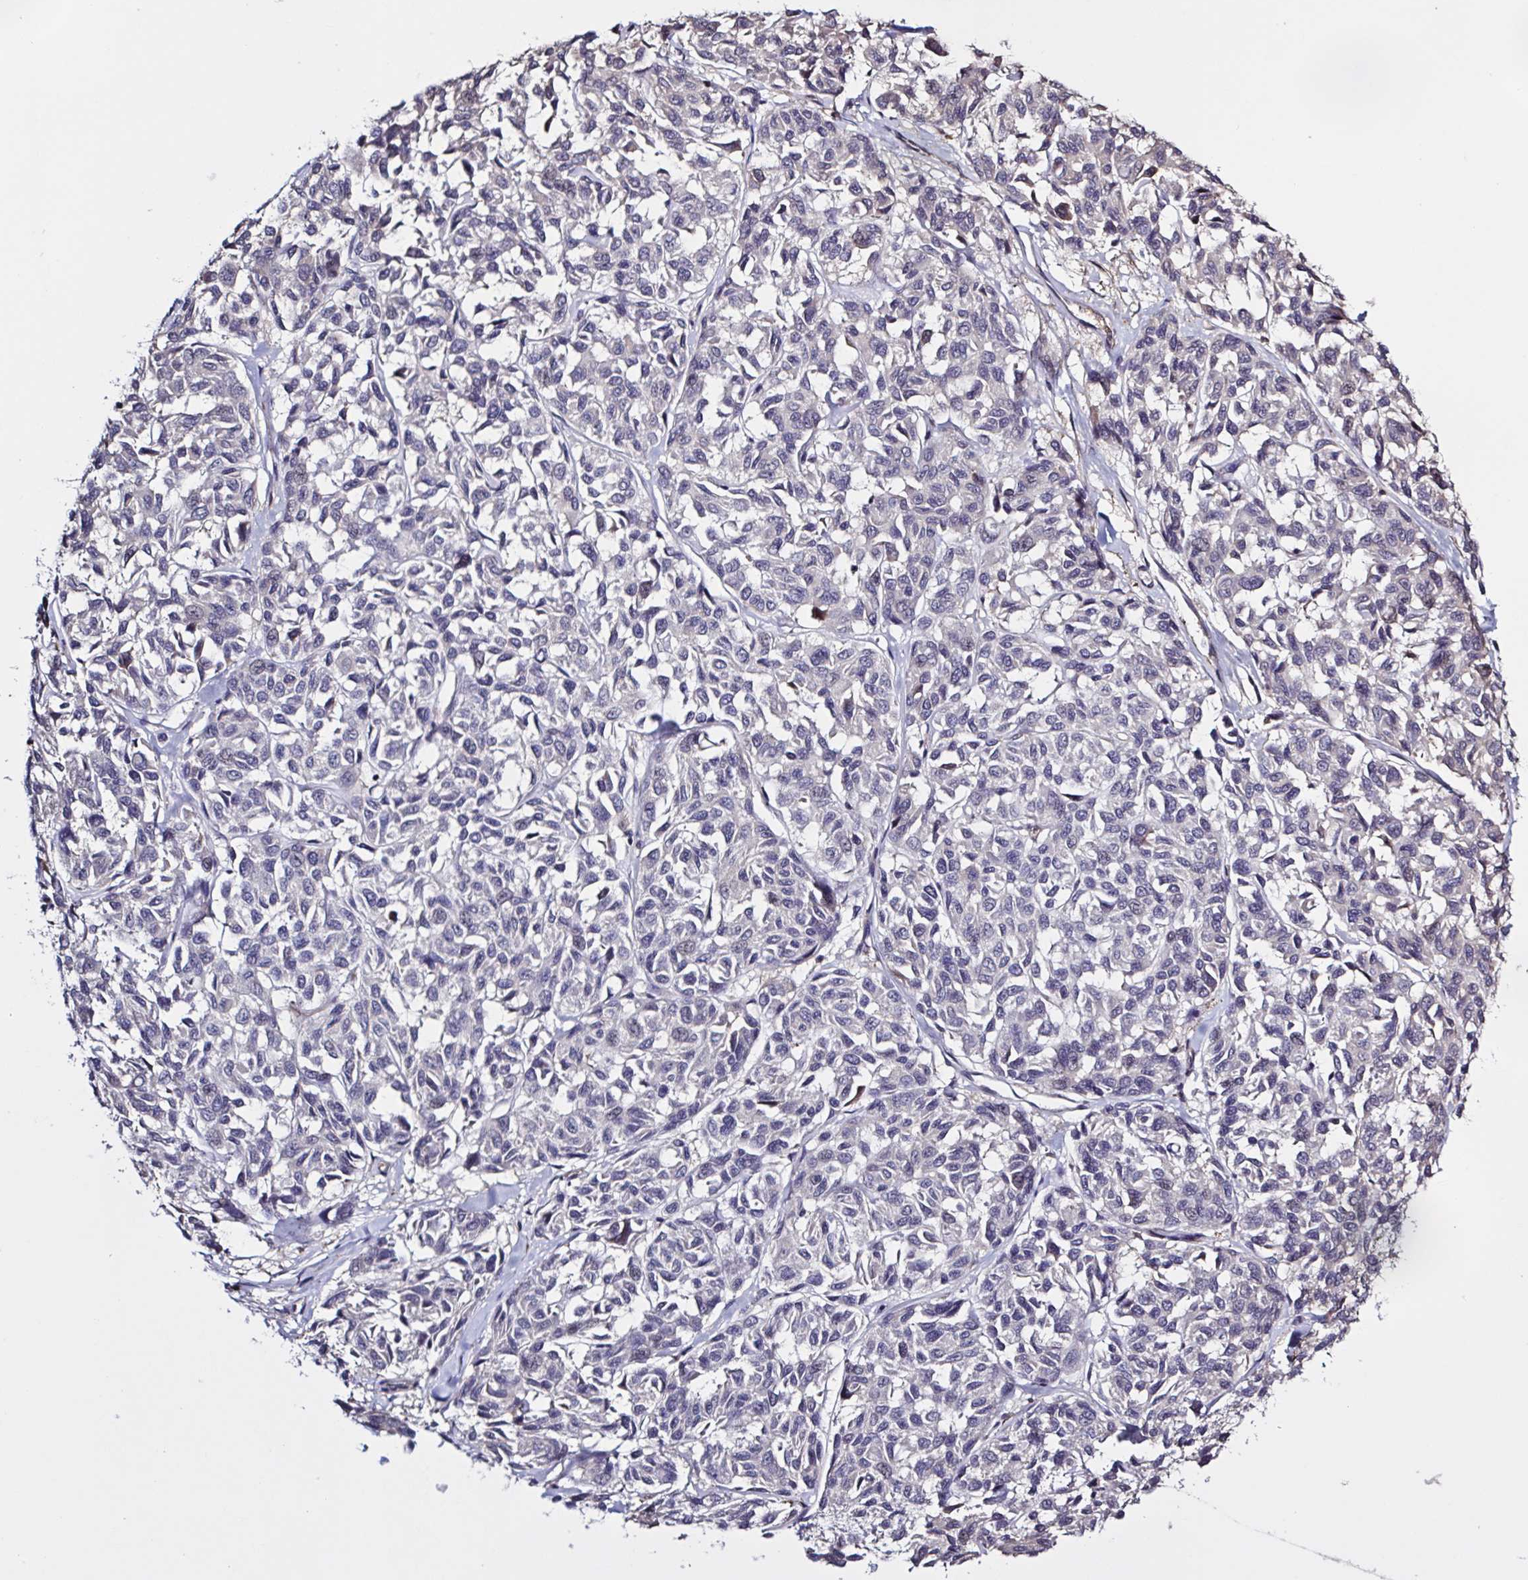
{"staining": {"intensity": "negative", "quantity": "none", "location": "none"}, "tissue": "melanoma", "cell_type": "Tumor cells", "image_type": "cancer", "snomed": [{"axis": "morphology", "description": "Malignant melanoma, NOS"}, {"axis": "topography", "description": "Skin"}], "caption": "Melanoma stained for a protein using immunohistochemistry (IHC) reveals no expression tumor cells.", "gene": "ZNF200", "patient": {"sex": "female", "age": 66}}